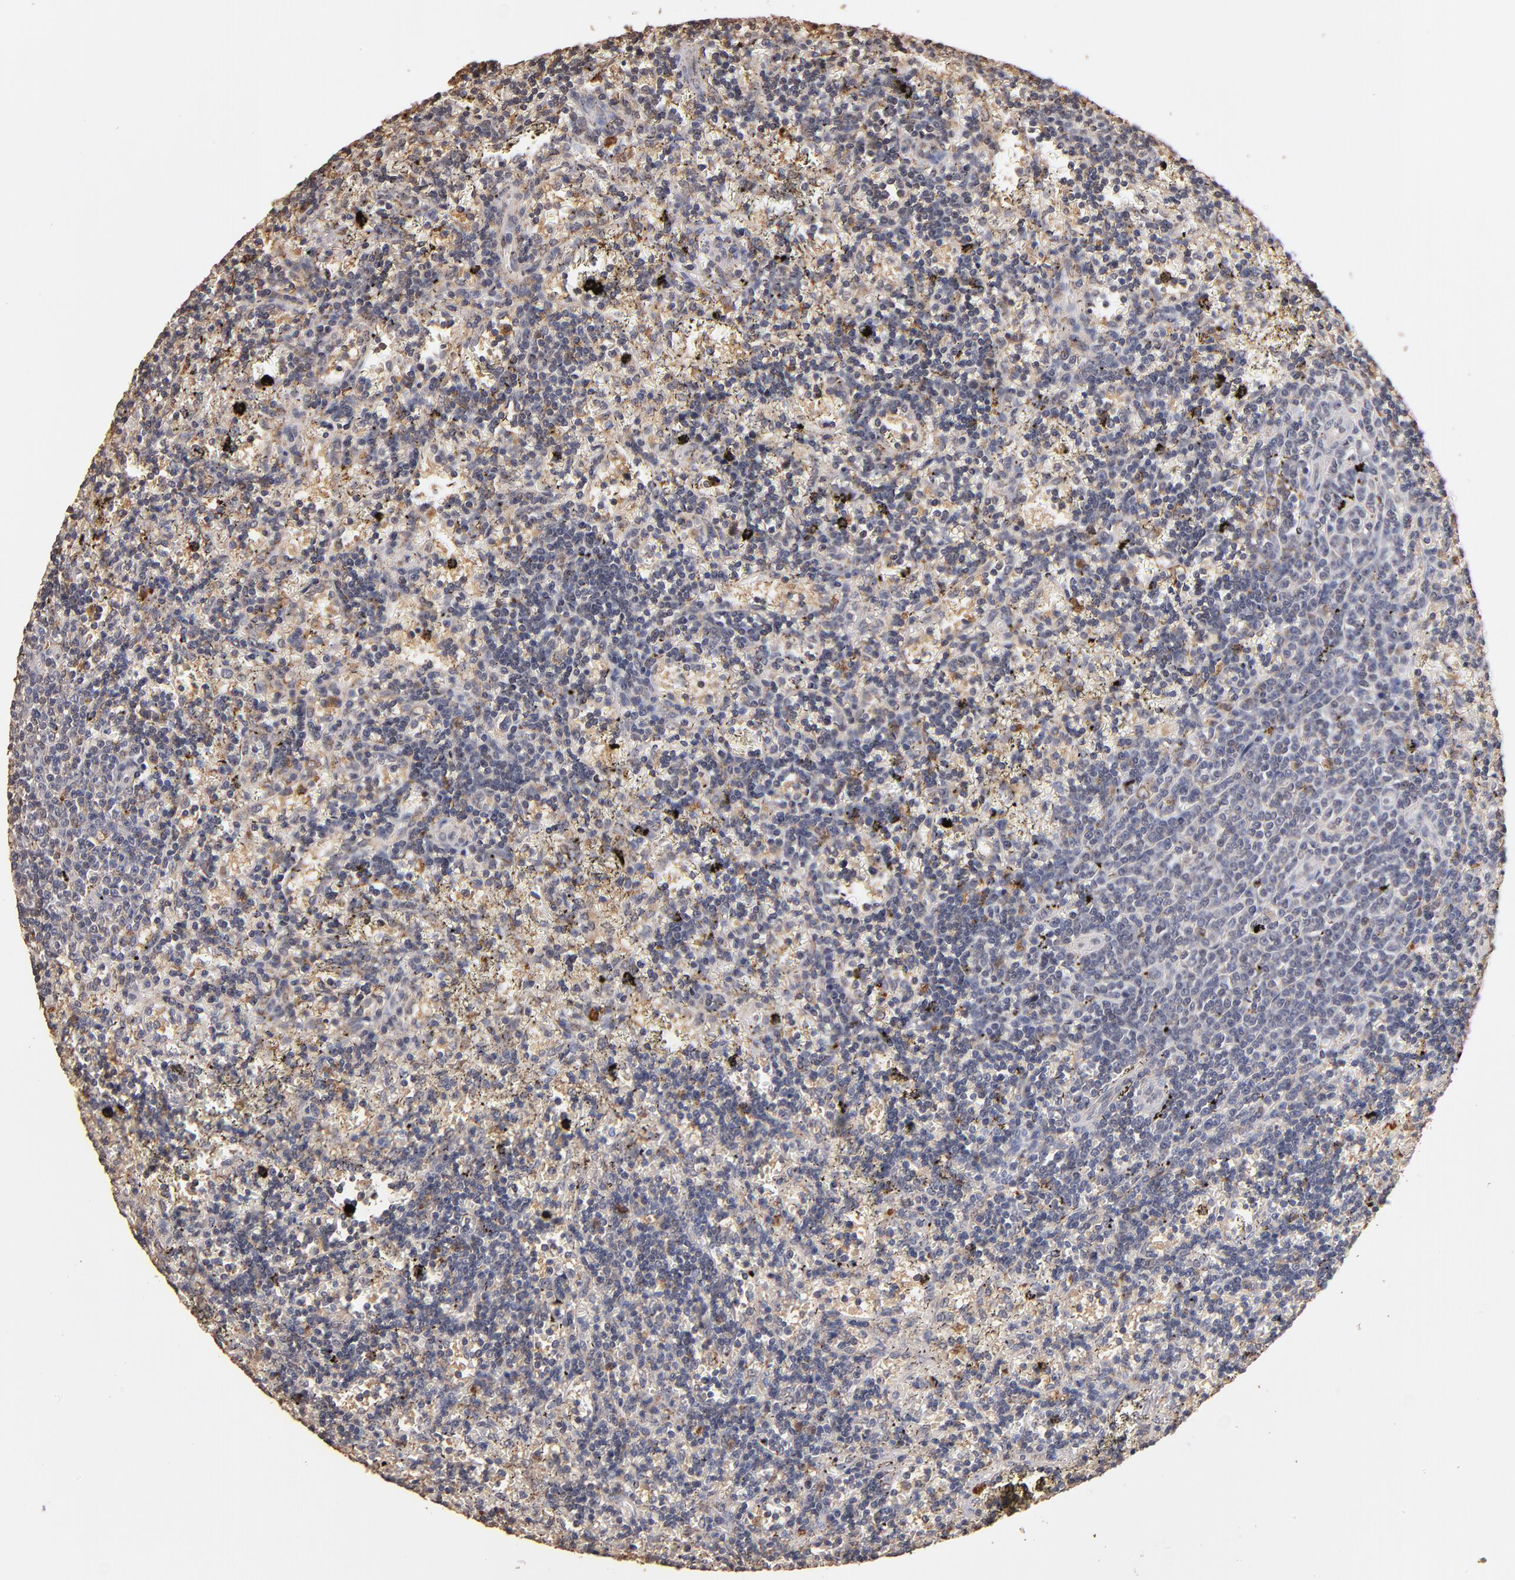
{"staining": {"intensity": "negative", "quantity": "none", "location": "none"}, "tissue": "lymphoma", "cell_type": "Tumor cells", "image_type": "cancer", "snomed": [{"axis": "morphology", "description": "Malignant lymphoma, non-Hodgkin's type, Low grade"}, {"axis": "topography", "description": "Spleen"}], "caption": "Immunohistochemistry (IHC) image of neoplastic tissue: human low-grade malignant lymphoma, non-Hodgkin's type stained with DAB shows no significant protein staining in tumor cells. Nuclei are stained in blue.", "gene": "RO60", "patient": {"sex": "male", "age": 60}}